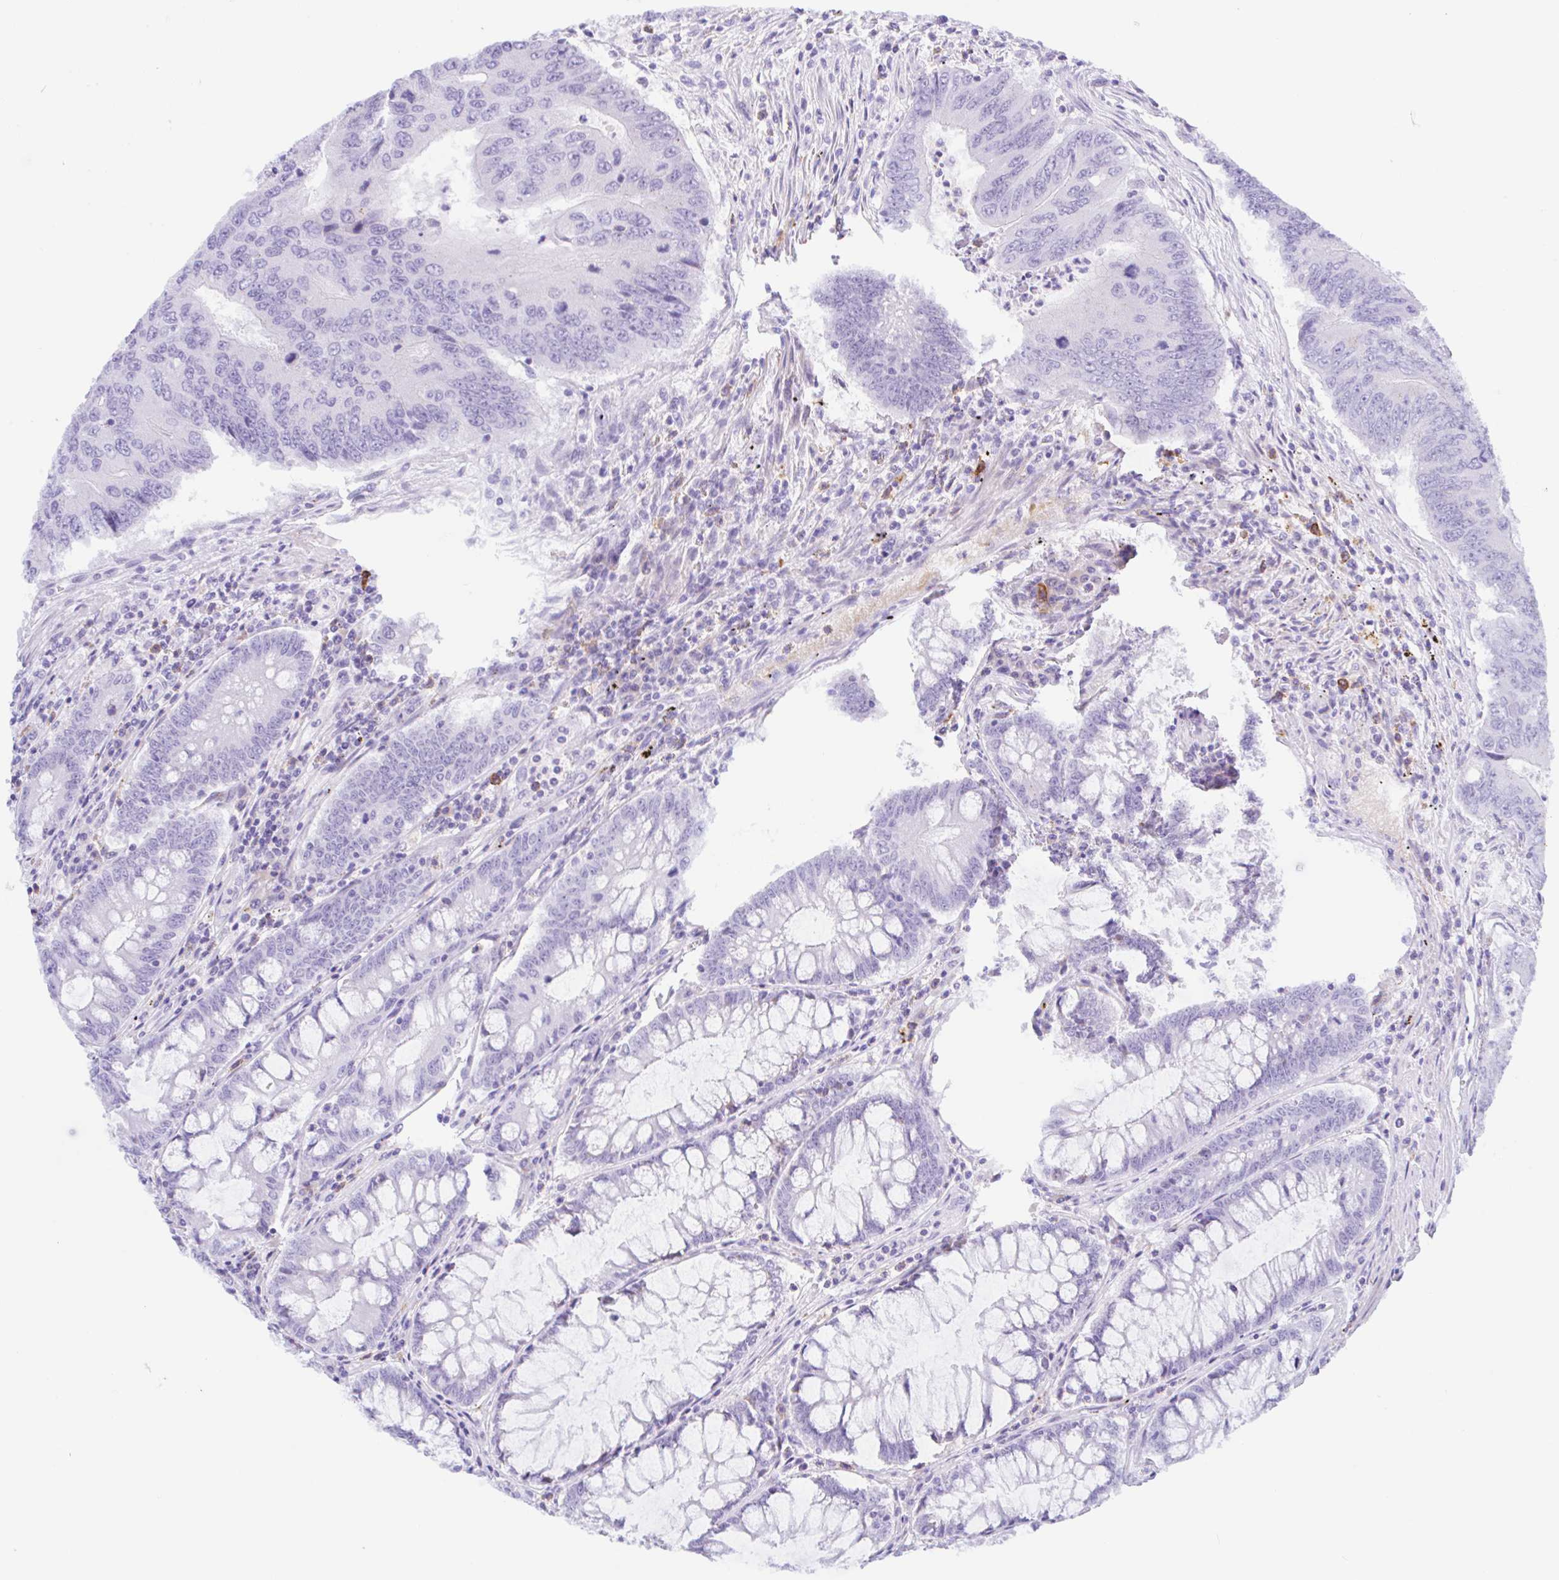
{"staining": {"intensity": "negative", "quantity": "none", "location": "none"}, "tissue": "colorectal cancer", "cell_type": "Tumor cells", "image_type": "cancer", "snomed": [{"axis": "morphology", "description": "Adenocarcinoma, NOS"}, {"axis": "topography", "description": "Colon"}], "caption": "This is an immunohistochemistry histopathology image of human adenocarcinoma (colorectal). There is no positivity in tumor cells.", "gene": "ANKRD9", "patient": {"sex": "male", "age": 53}}